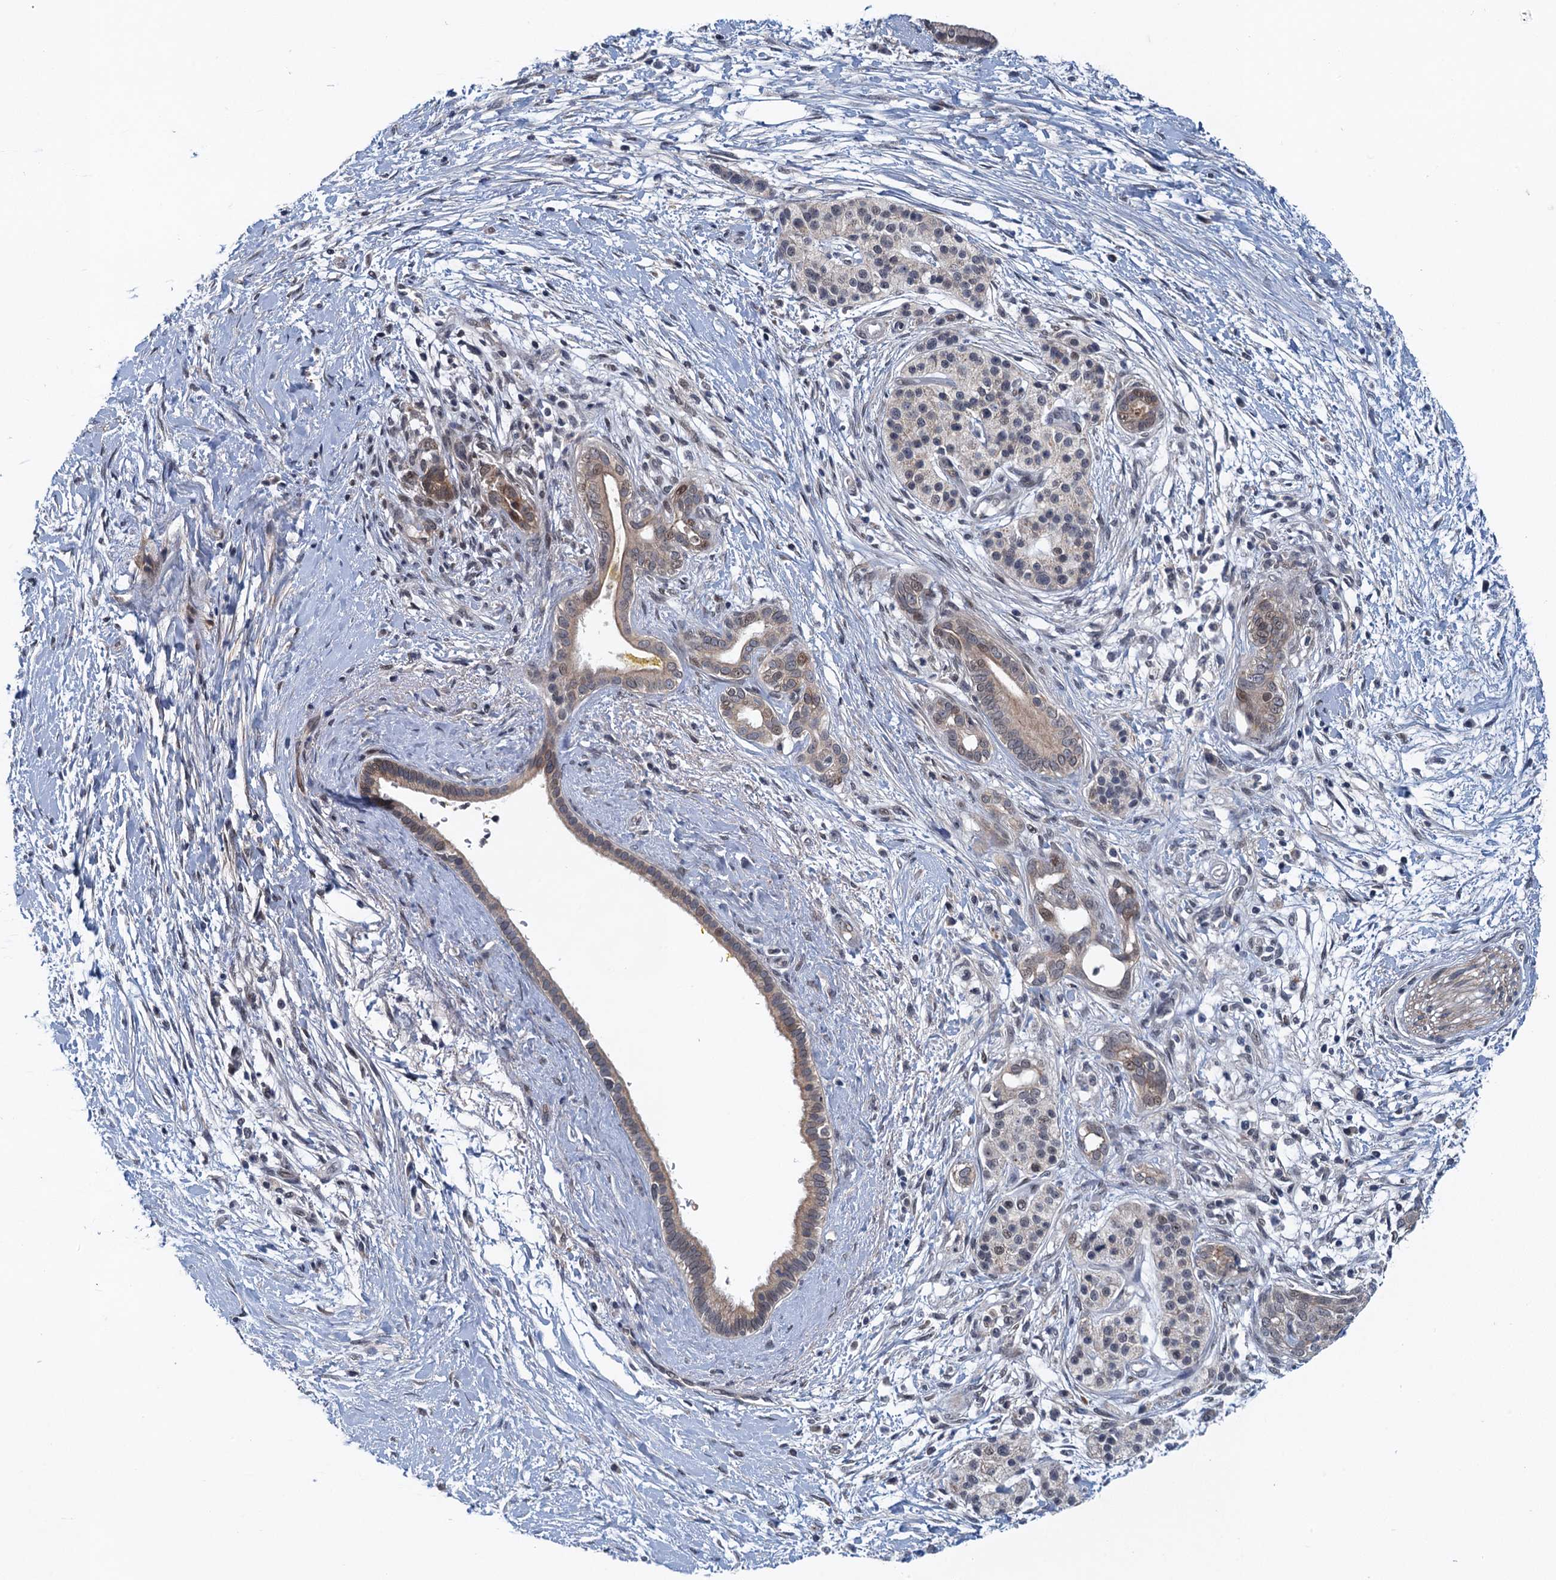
{"staining": {"intensity": "weak", "quantity": "<25%", "location": "nuclear"}, "tissue": "pancreatic cancer", "cell_type": "Tumor cells", "image_type": "cancer", "snomed": [{"axis": "morphology", "description": "Adenocarcinoma, NOS"}, {"axis": "topography", "description": "Pancreas"}], "caption": "Tumor cells show no significant protein positivity in pancreatic cancer.", "gene": "MDM1", "patient": {"sex": "male", "age": 58}}